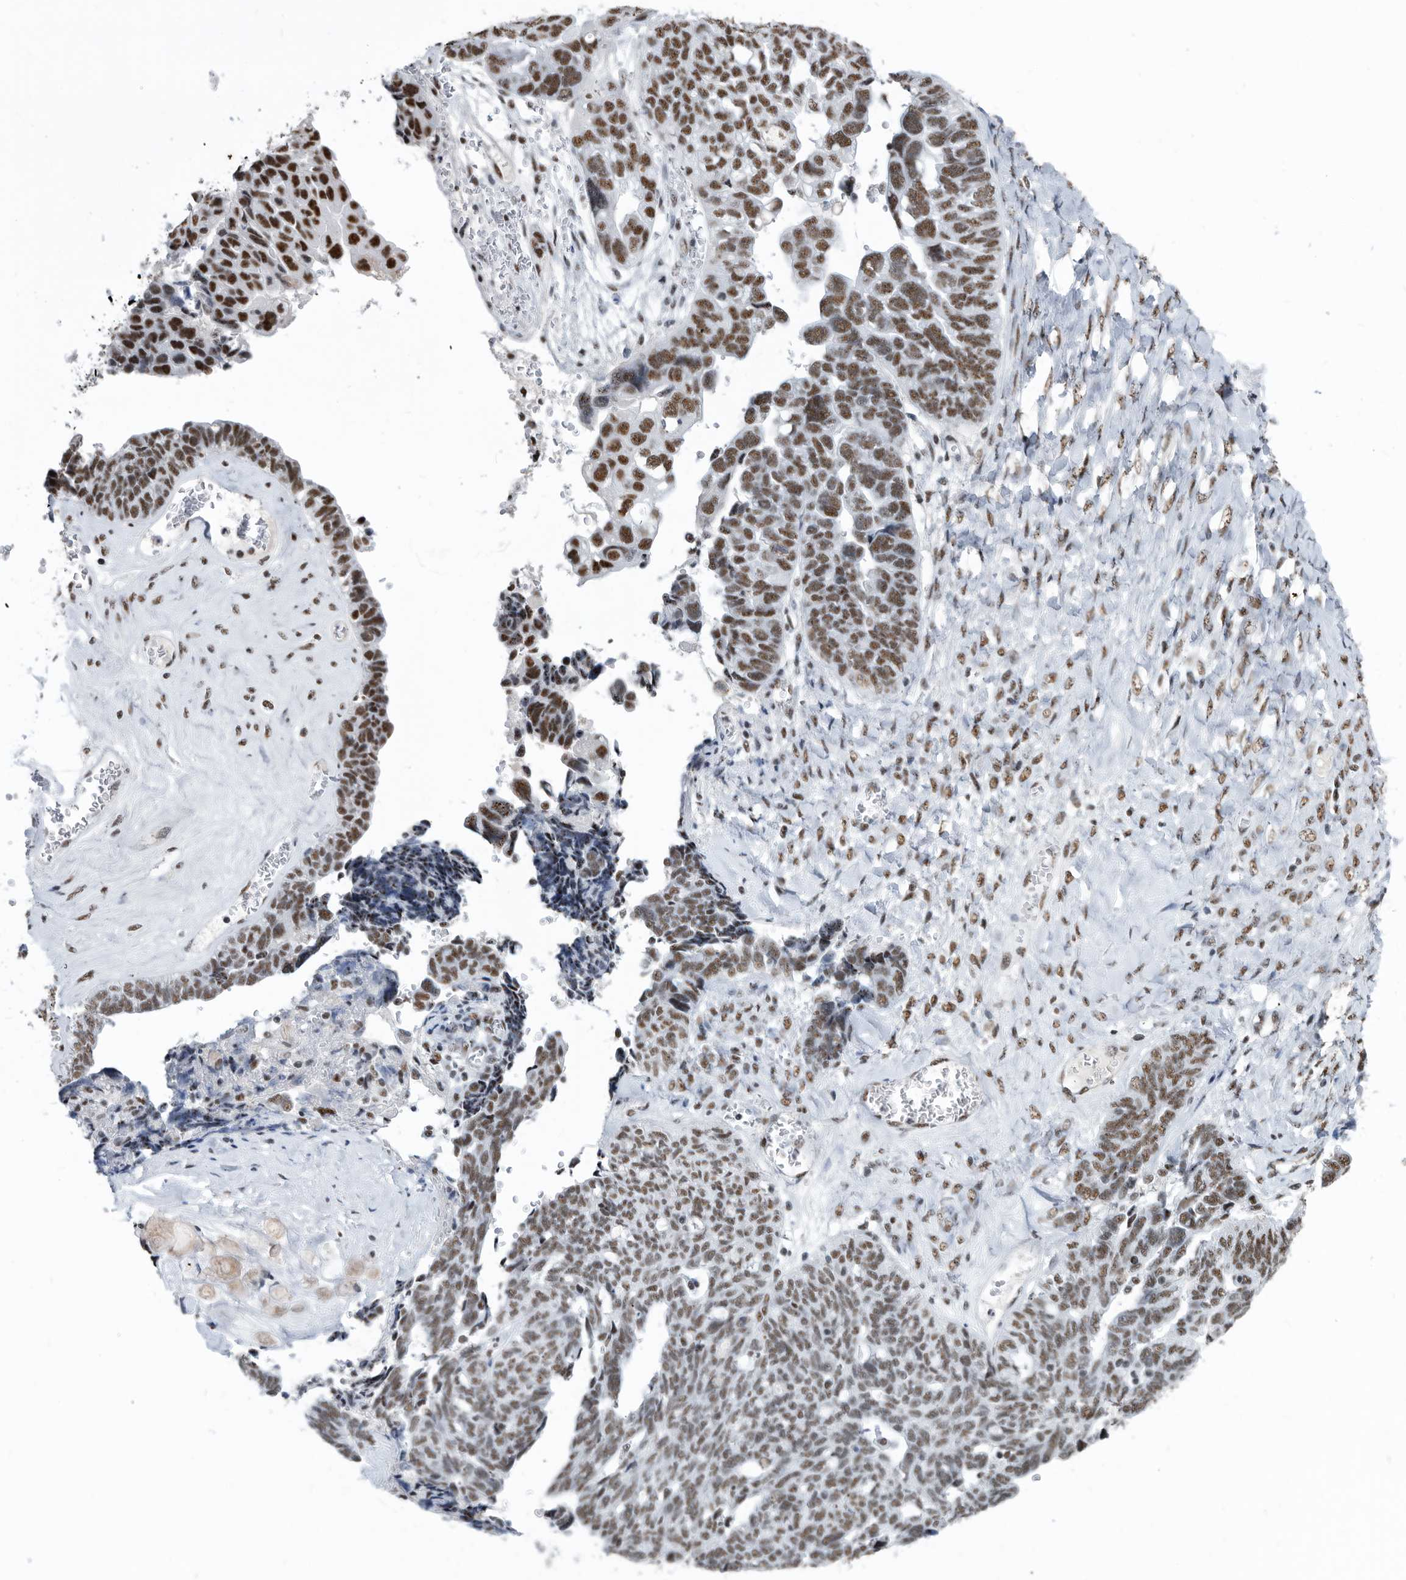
{"staining": {"intensity": "strong", "quantity": ">75%", "location": "nuclear"}, "tissue": "ovarian cancer", "cell_type": "Tumor cells", "image_type": "cancer", "snomed": [{"axis": "morphology", "description": "Cystadenocarcinoma, serous, NOS"}, {"axis": "topography", "description": "Ovary"}], "caption": "Immunohistochemical staining of human ovarian serous cystadenocarcinoma exhibits high levels of strong nuclear expression in approximately >75% of tumor cells.", "gene": "SF3A1", "patient": {"sex": "female", "age": 79}}